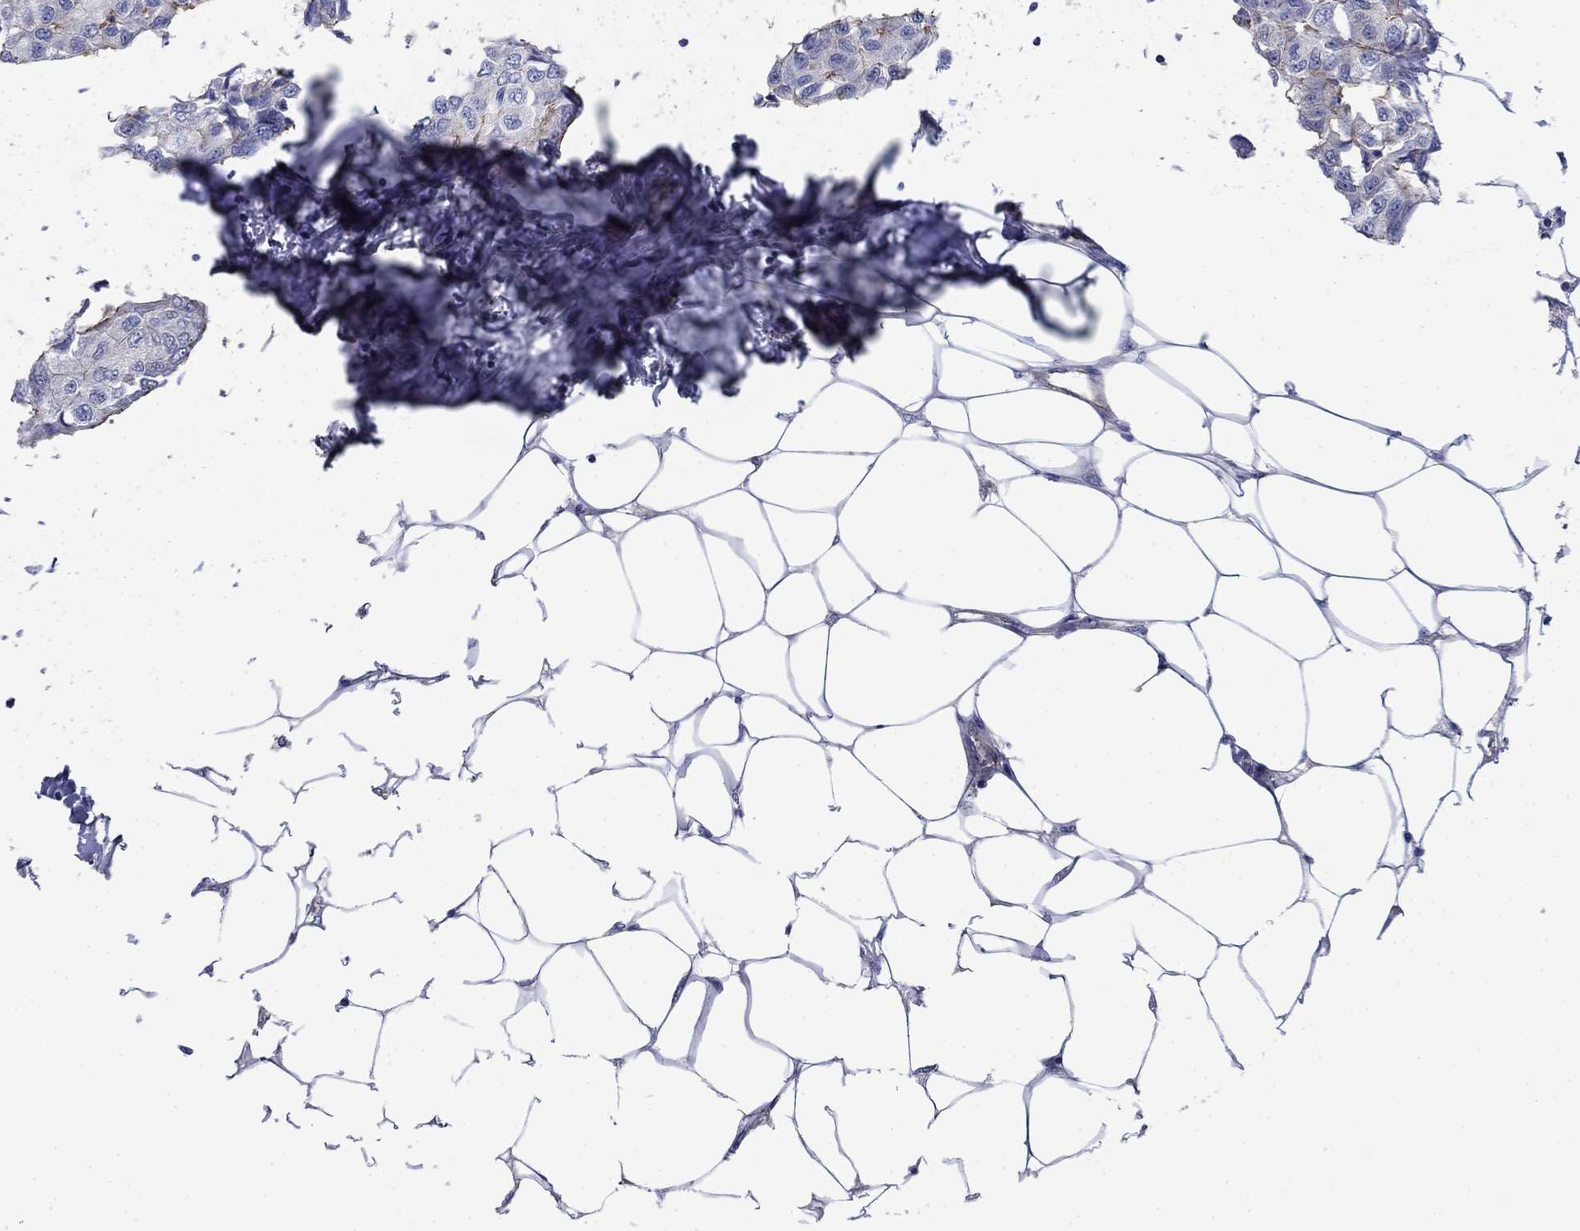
{"staining": {"intensity": "weak", "quantity": "<25%", "location": "cytoplasmic/membranous"}, "tissue": "breast cancer", "cell_type": "Tumor cells", "image_type": "cancer", "snomed": [{"axis": "morphology", "description": "Duct carcinoma"}, {"axis": "topography", "description": "Breast"}], "caption": "IHC of human breast intraductal carcinoma shows no expression in tumor cells.", "gene": "FLNC", "patient": {"sex": "female", "age": 80}}